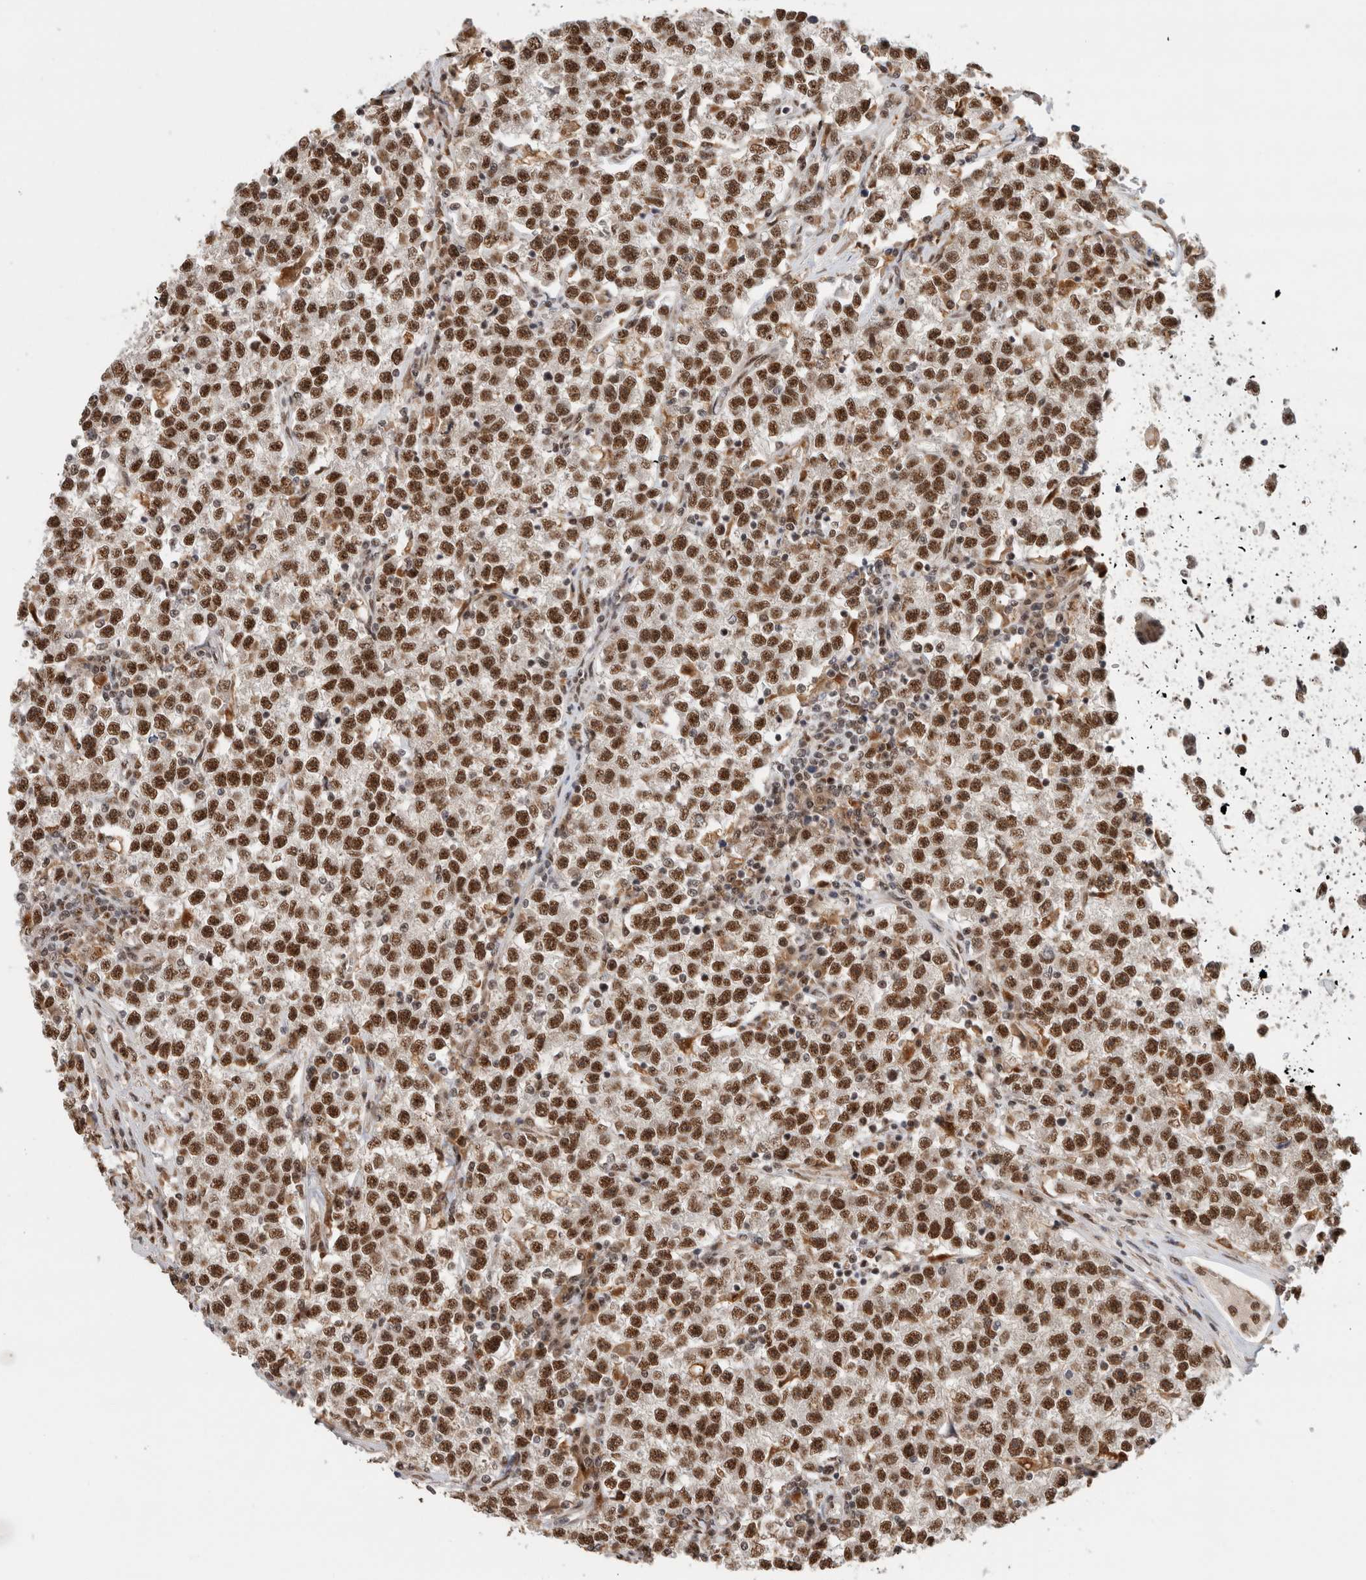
{"staining": {"intensity": "strong", "quantity": ">75%", "location": "nuclear"}, "tissue": "testis cancer", "cell_type": "Tumor cells", "image_type": "cancer", "snomed": [{"axis": "morphology", "description": "Seminoma, NOS"}, {"axis": "topography", "description": "Testis"}], "caption": "Brown immunohistochemical staining in seminoma (testis) reveals strong nuclear staining in about >75% of tumor cells.", "gene": "NCAPG2", "patient": {"sex": "male", "age": 22}}